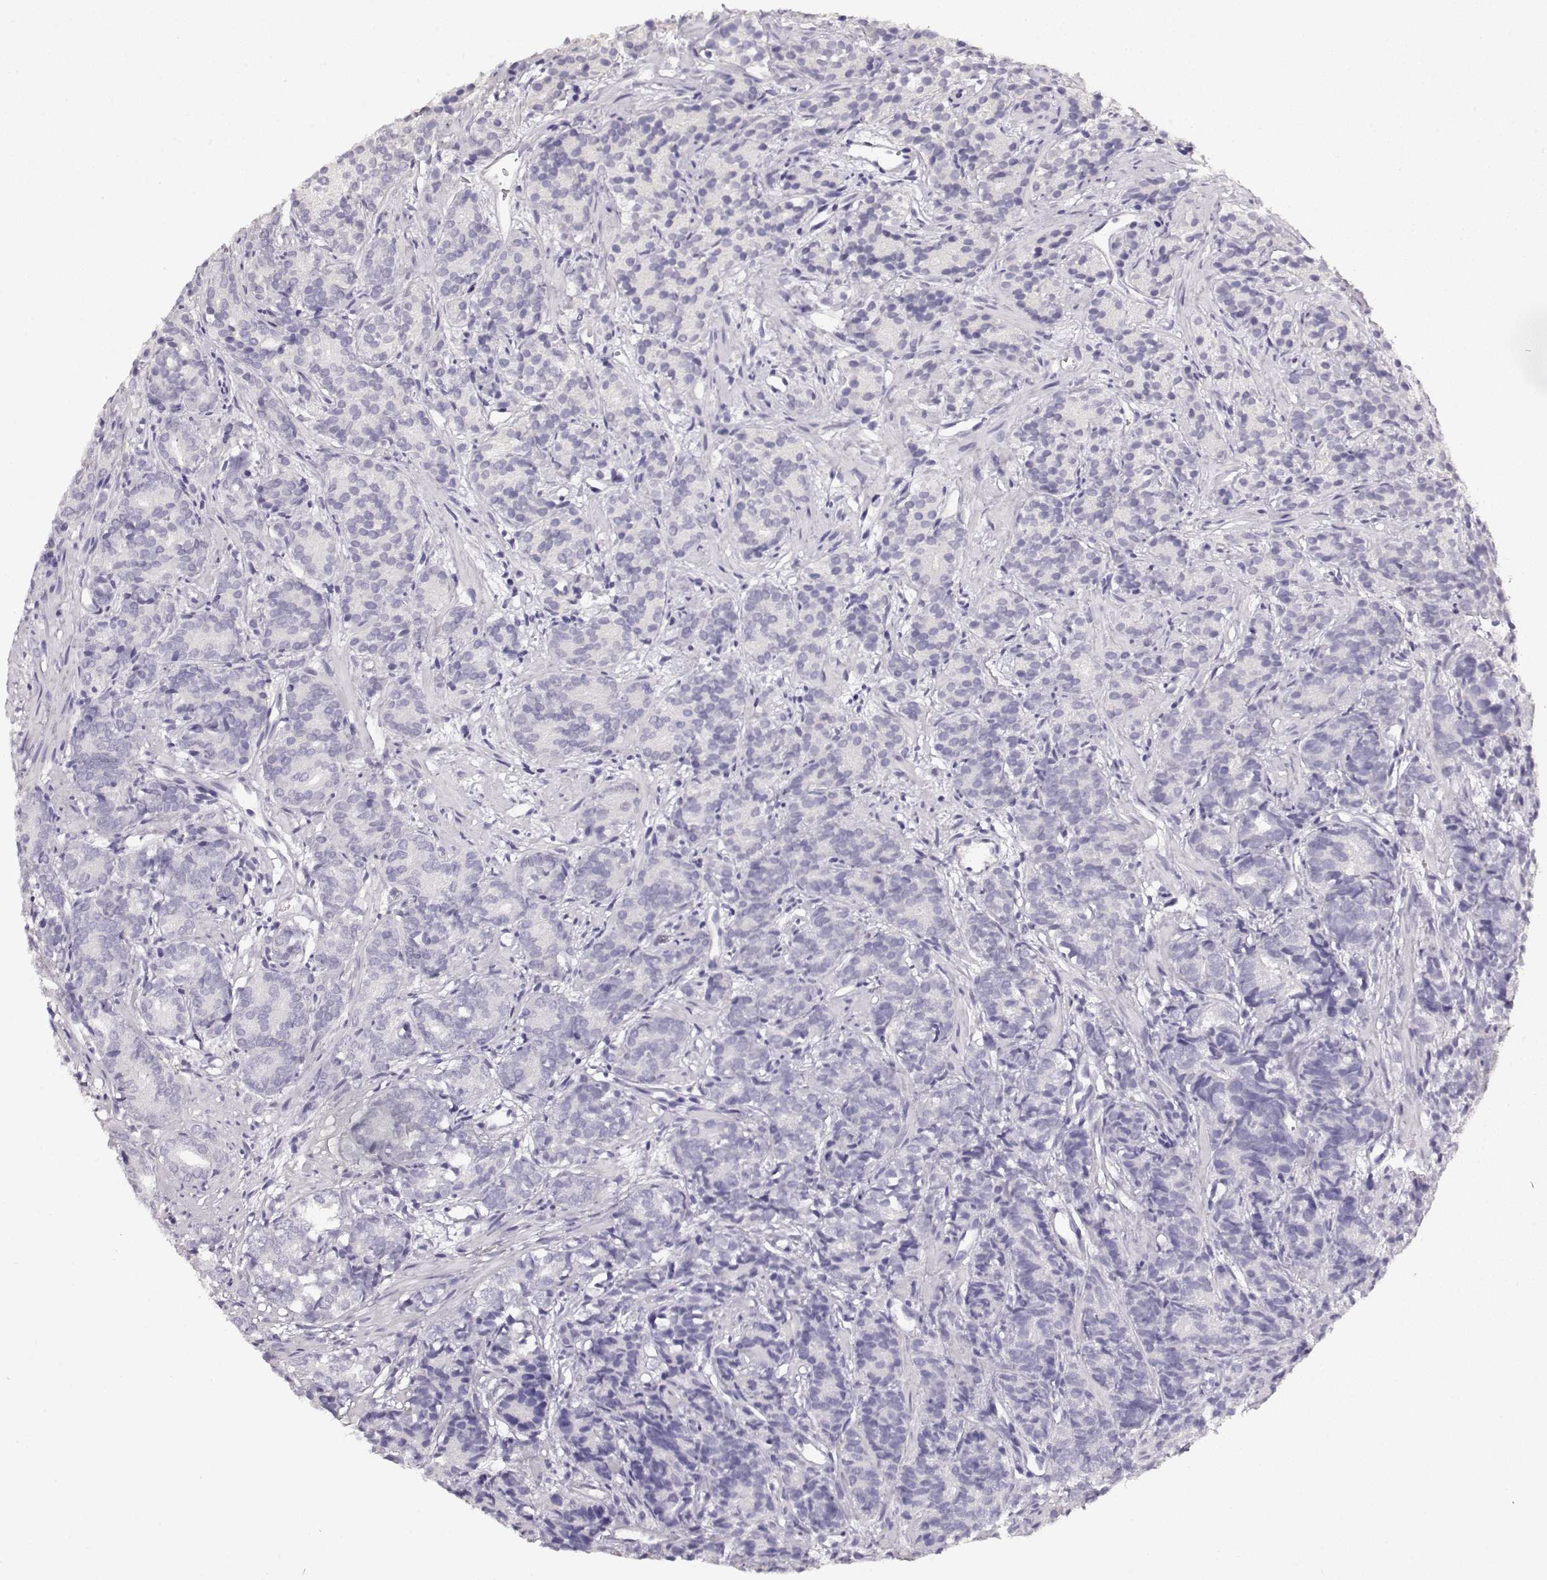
{"staining": {"intensity": "negative", "quantity": "none", "location": "none"}, "tissue": "prostate cancer", "cell_type": "Tumor cells", "image_type": "cancer", "snomed": [{"axis": "morphology", "description": "Adenocarcinoma, High grade"}, {"axis": "topography", "description": "Prostate"}], "caption": "Immunohistochemistry histopathology image of prostate high-grade adenocarcinoma stained for a protein (brown), which exhibits no positivity in tumor cells. The staining was performed using DAB to visualize the protein expression in brown, while the nuclei were stained in blue with hematoxylin (Magnification: 20x).", "gene": "NDRG4", "patient": {"sex": "male", "age": 84}}